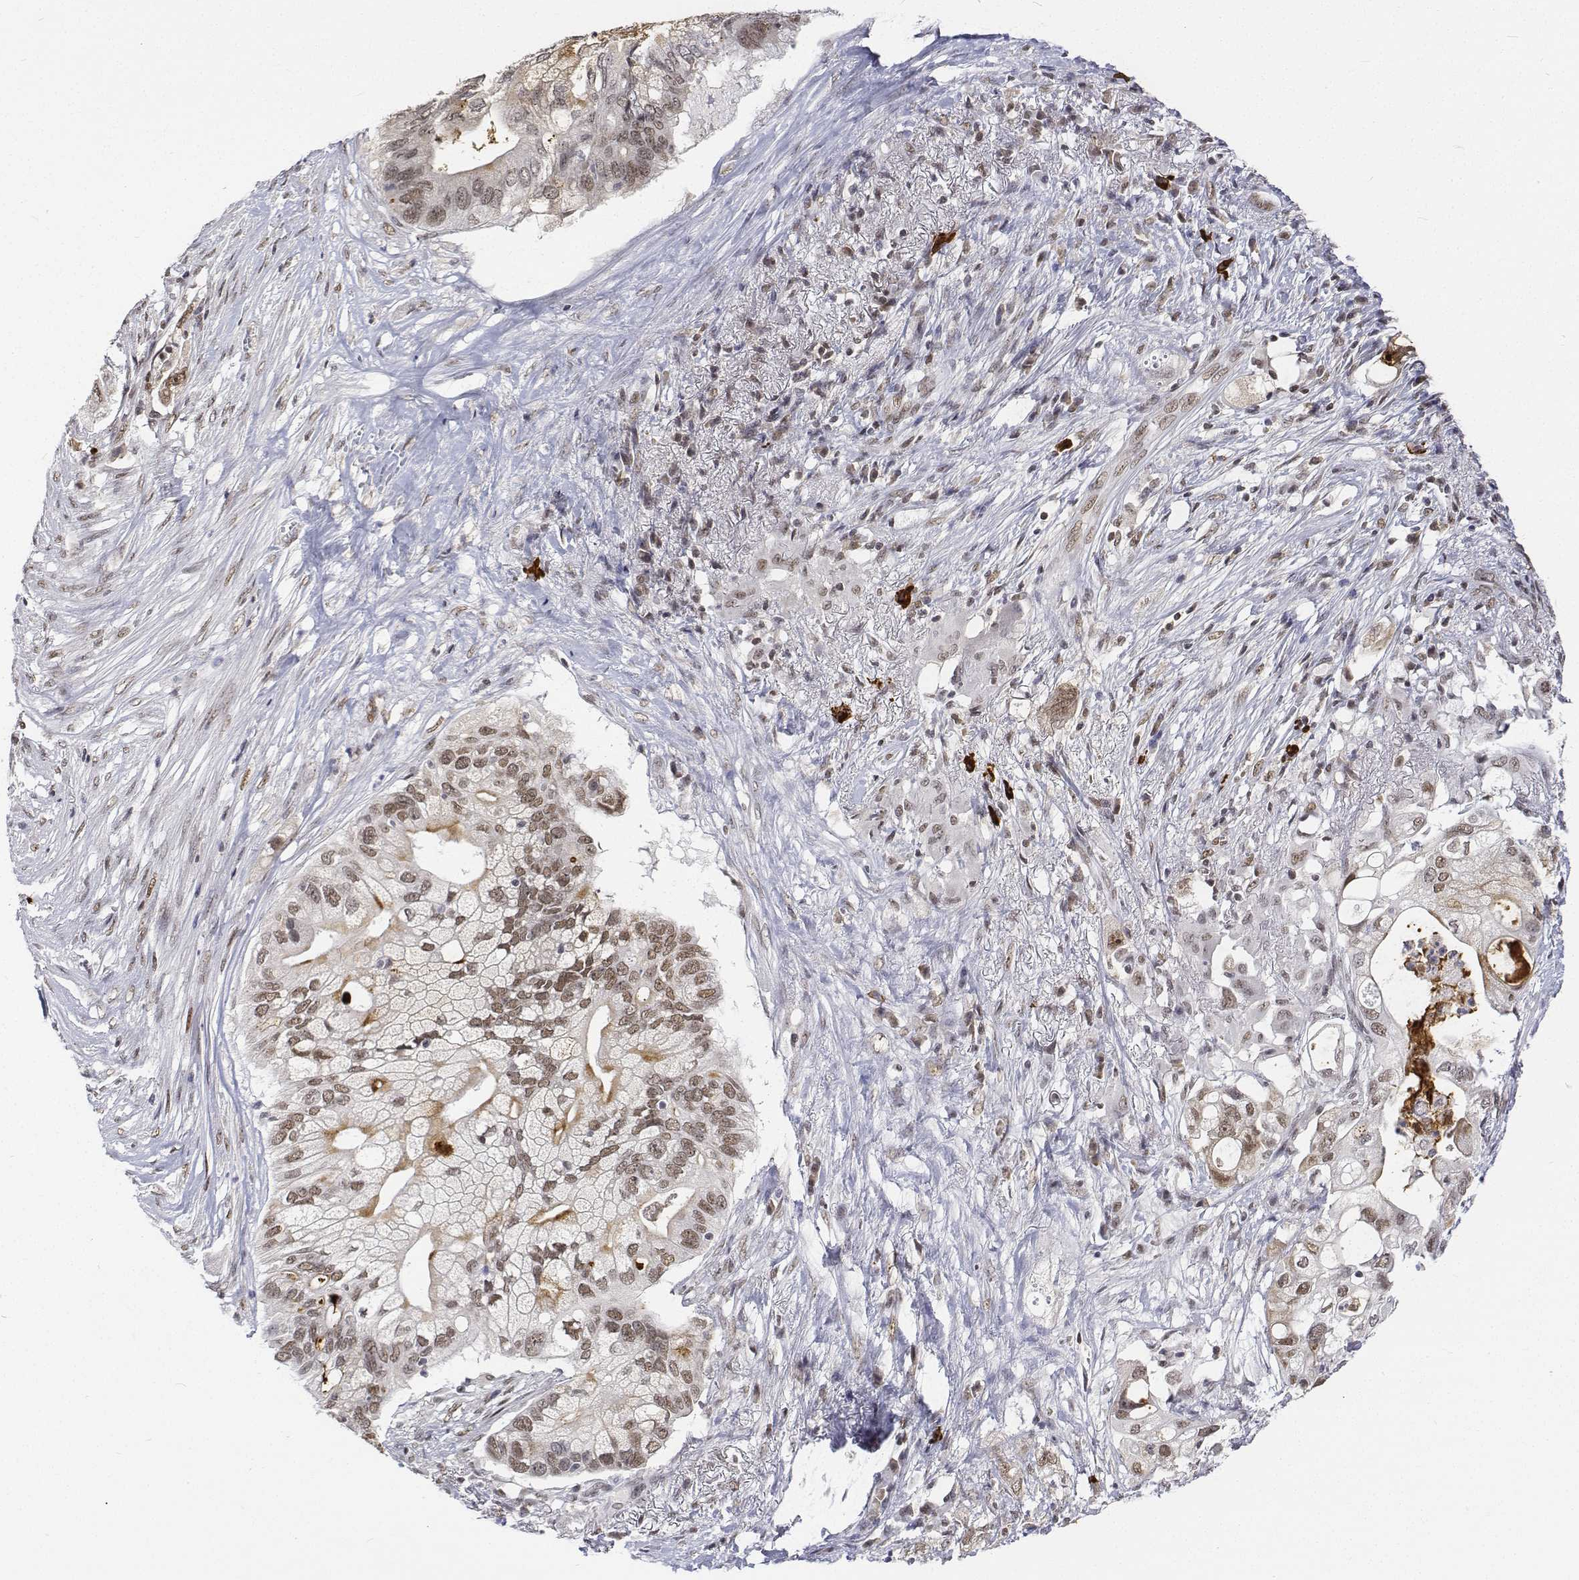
{"staining": {"intensity": "weak", "quantity": ">75%", "location": "nuclear"}, "tissue": "pancreatic cancer", "cell_type": "Tumor cells", "image_type": "cancer", "snomed": [{"axis": "morphology", "description": "Adenocarcinoma, NOS"}, {"axis": "topography", "description": "Pancreas"}], "caption": "IHC image of neoplastic tissue: pancreatic cancer (adenocarcinoma) stained using immunohistochemistry (IHC) displays low levels of weak protein expression localized specifically in the nuclear of tumor cells, appearing as a nuclear brown color.", "gene": "ATRX", "patient": {"sex": "female", "age": 72}}